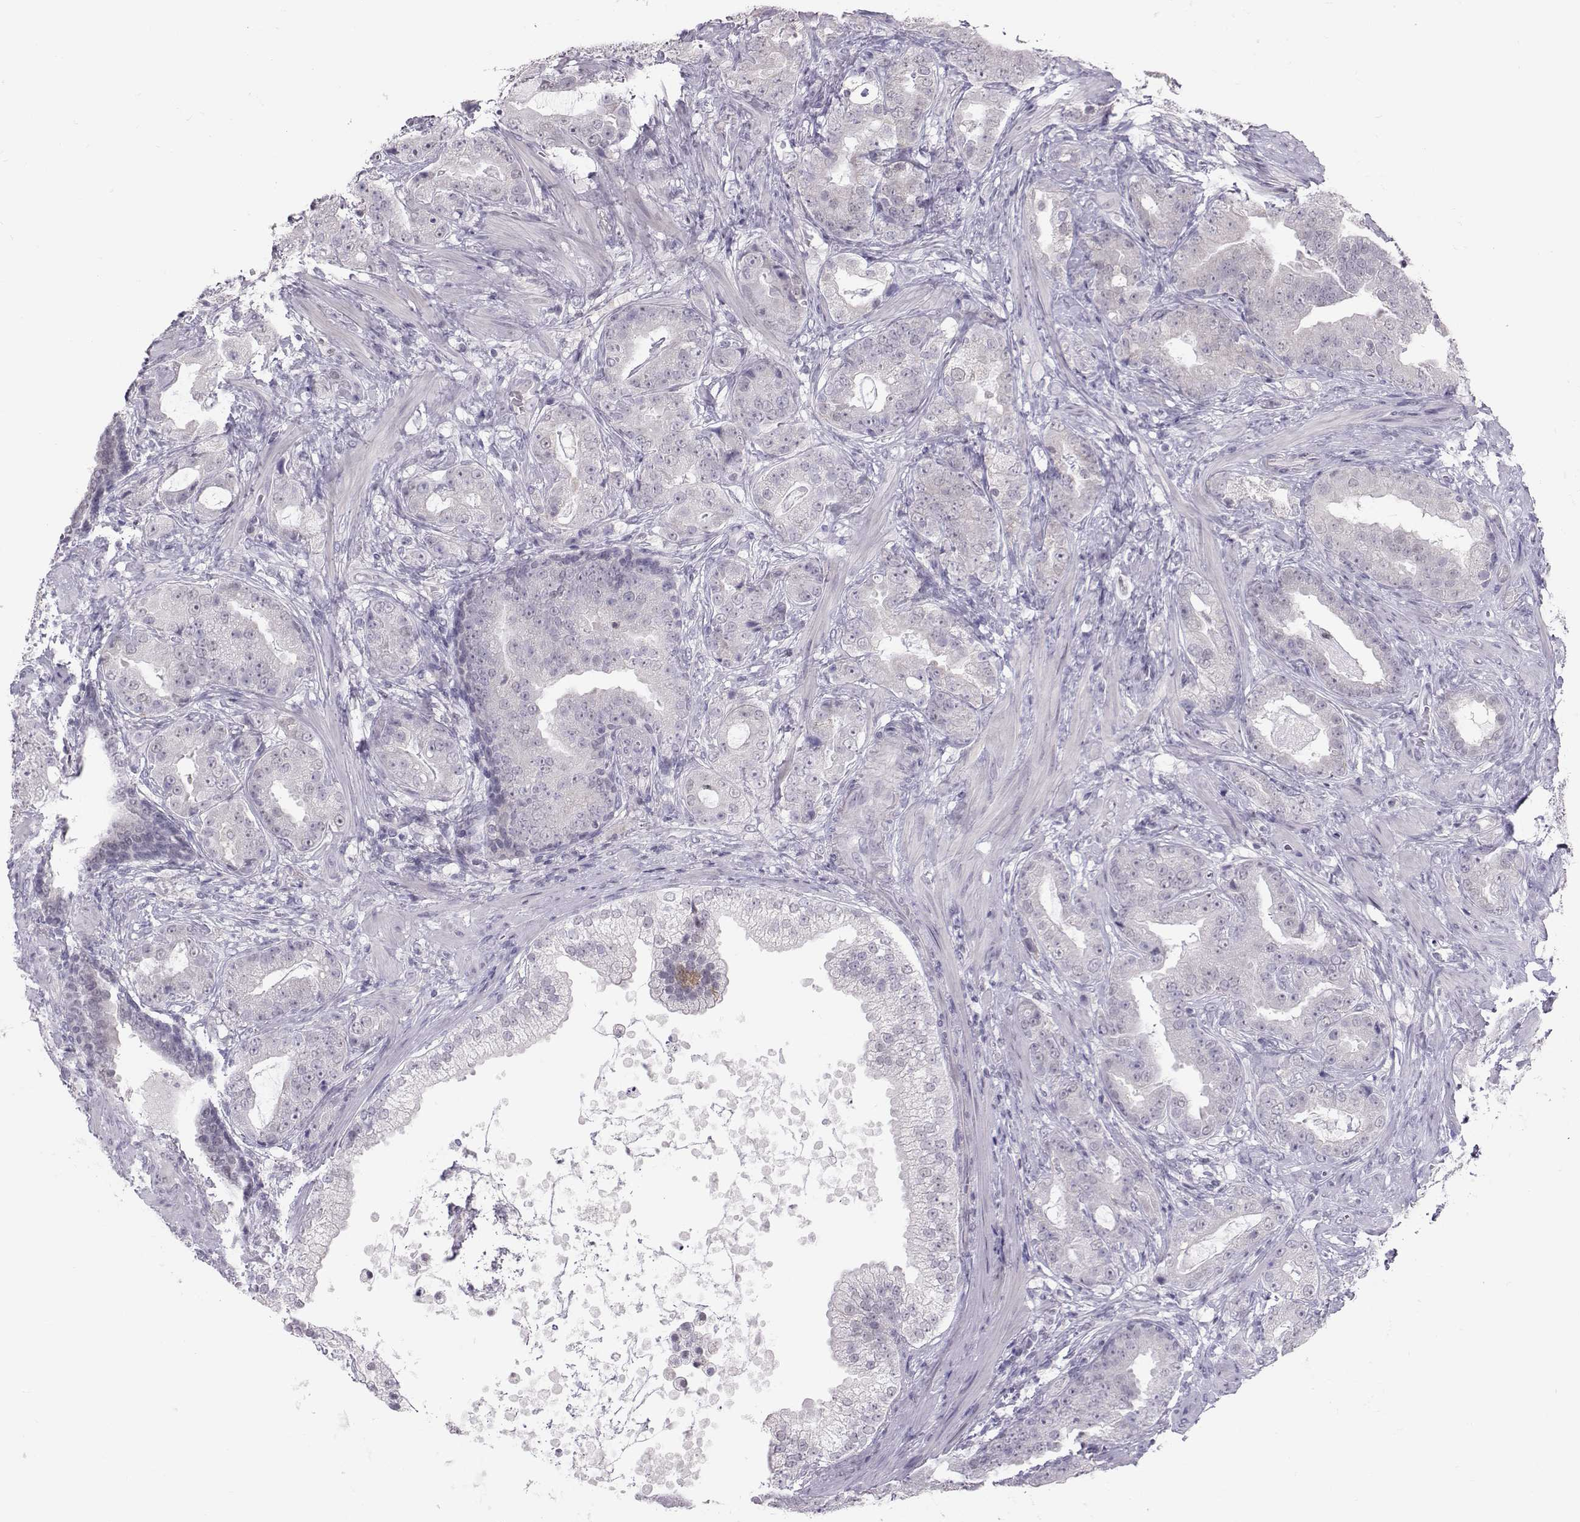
{"staining": {"intensity": "negative", "quantity": "none", "location": "none"}, "tissue": "prostate cancer", "cell_type": "Tumor cells", "image_type": "cancer", "snomed": [{"axis": "morphology", "description": "Adenocarcinoma, NOS"}, {"axis": "topography", "description": "Prostate"}], "caption": "There is no significant staining in tumor cells of prostate cancer (adenocarcinoma).", "gene": "DNAAF1", "patient": {"sex": "male", "age": 57}}